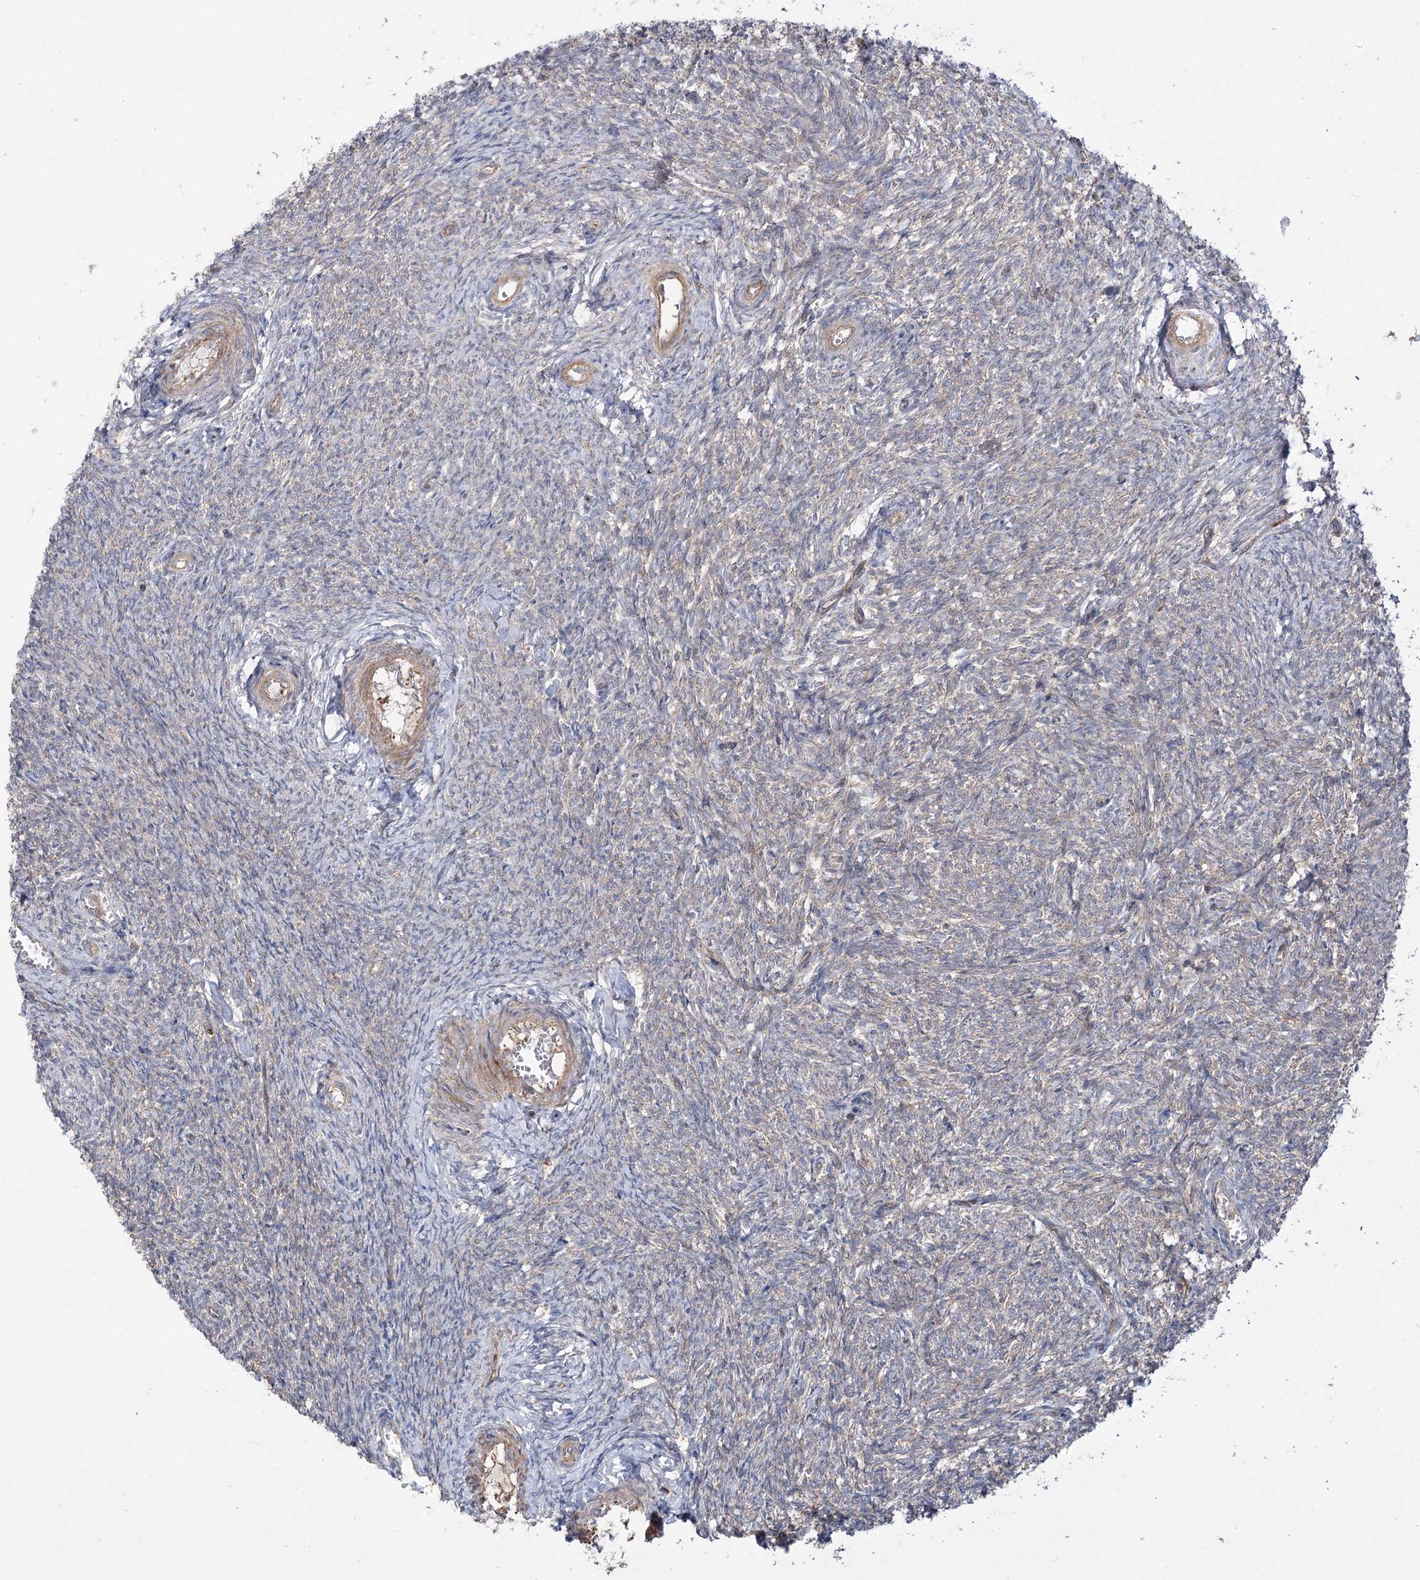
{"staining": {"intensity": "moderate", "quantity": ">75%", "location": "cytoplasmic/membranous"}, "tissue": "ovary", "cell_type": "Follicle cells", "image_type": "normal", "snomed": [{"axis": "morphology", "description": "Normal tissue, NOS"}, {"axis": "topography", "description": "Ovary"}], "caption": "DAB (3,3'-diaminobenzidine) immunohistochemical staining of unremarkable human ovary reveals moderate cytoplasmic/membranous protein positivity in approximately >75% of follicle cells.", "gene": "VPS37B", "patient": {"sex": "female", "age": 44}}